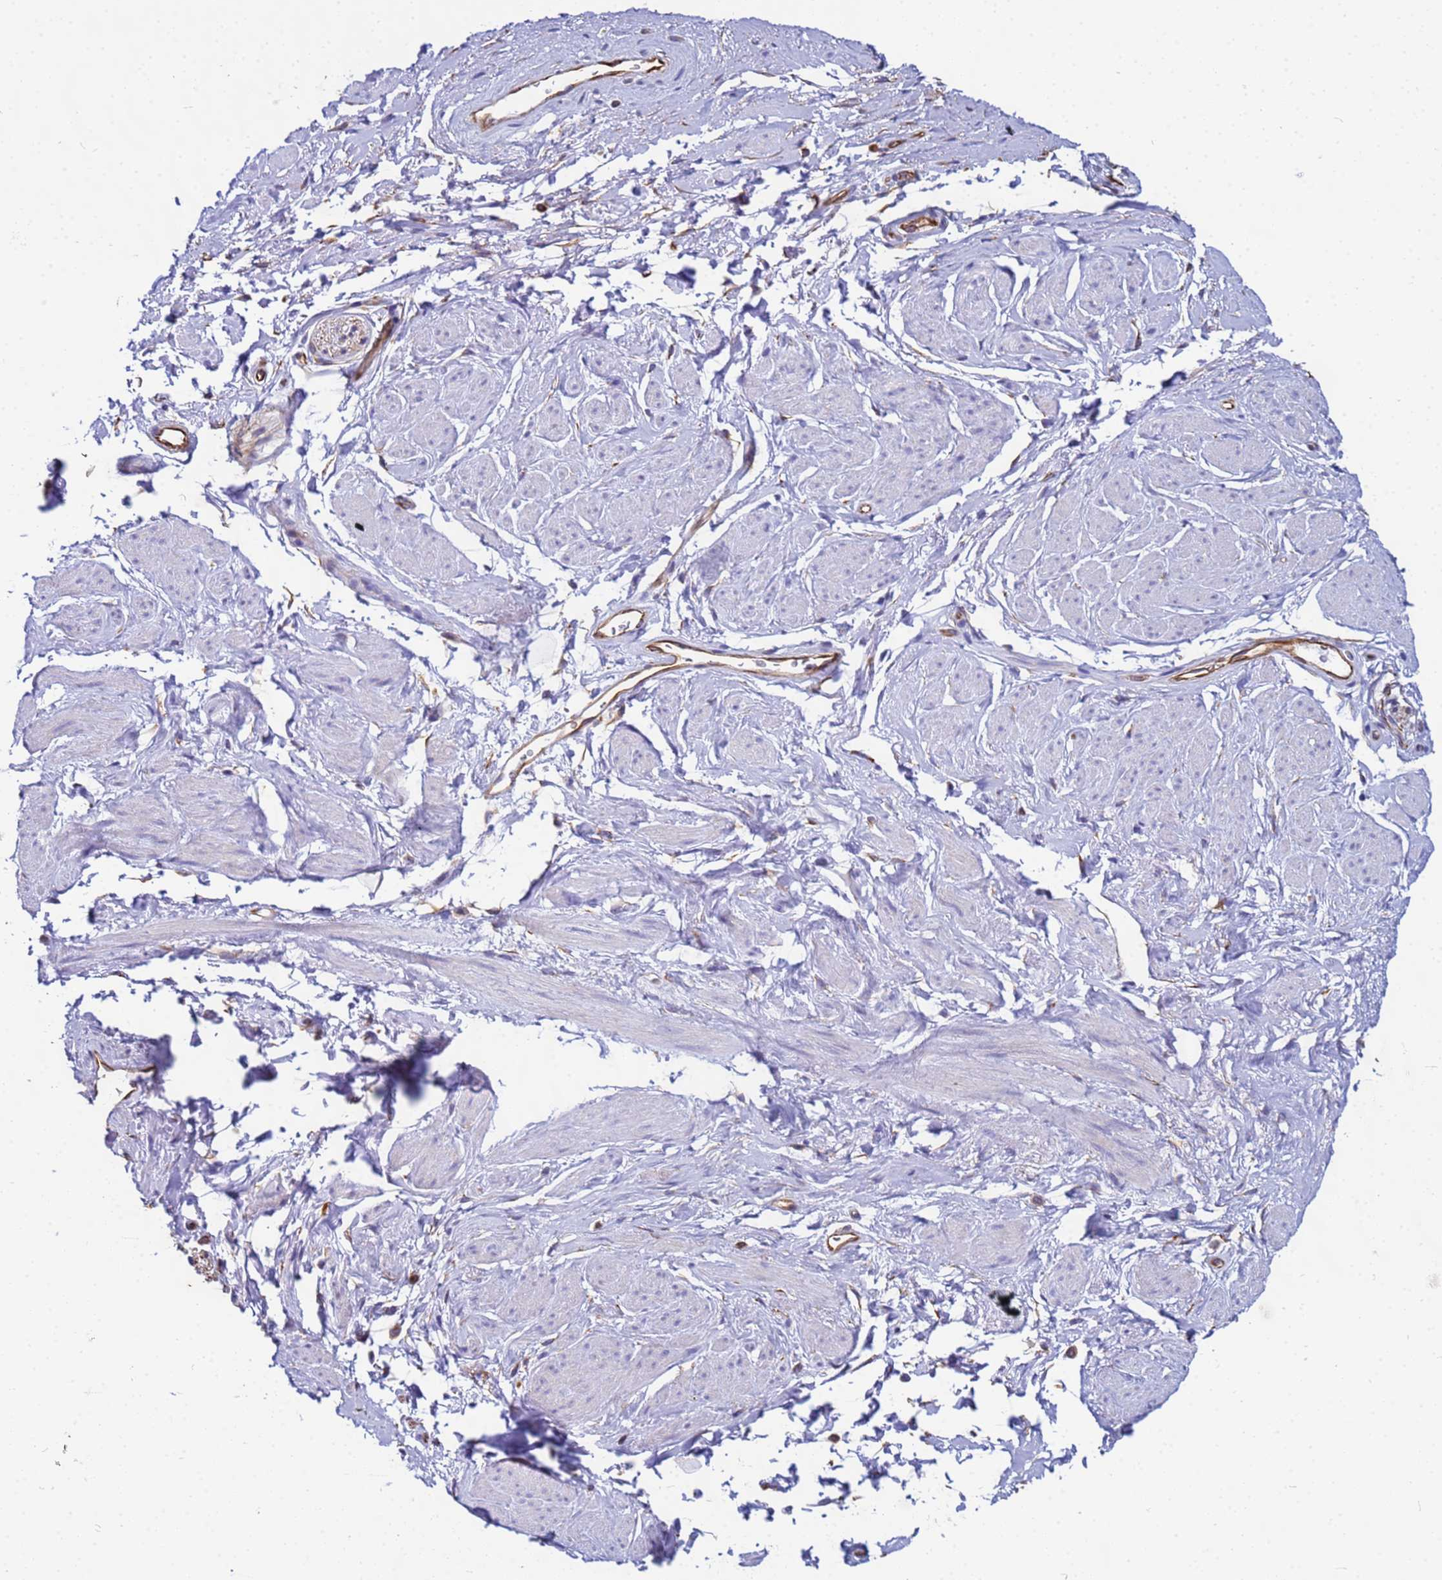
{"staining": {"intensity": "negative", "quantity": "none", "location": "none"}, "tissue": "adipose tissue", "cell_type": "Adipocytes", "image_type": "normal", "snomed": [{"axis": "morphology", "description": "Normal tissue, NOS"}, {"axis": "morphology", "description": "Adenocarcinoma, NOS"}, {"axis": "topography", "description": "Rectum"}, {"axis": "topography", "description": "Vagina"}, {"axis": "topography", "description": "Peripheral nerve tissue"}], "caption": "Unremarkable adipose tissue was stained to show a protein in brown. There is no significant staining in adipocytes.", "gene": "UBXN2B", "patient": {"sex": "female", "age": 71}}